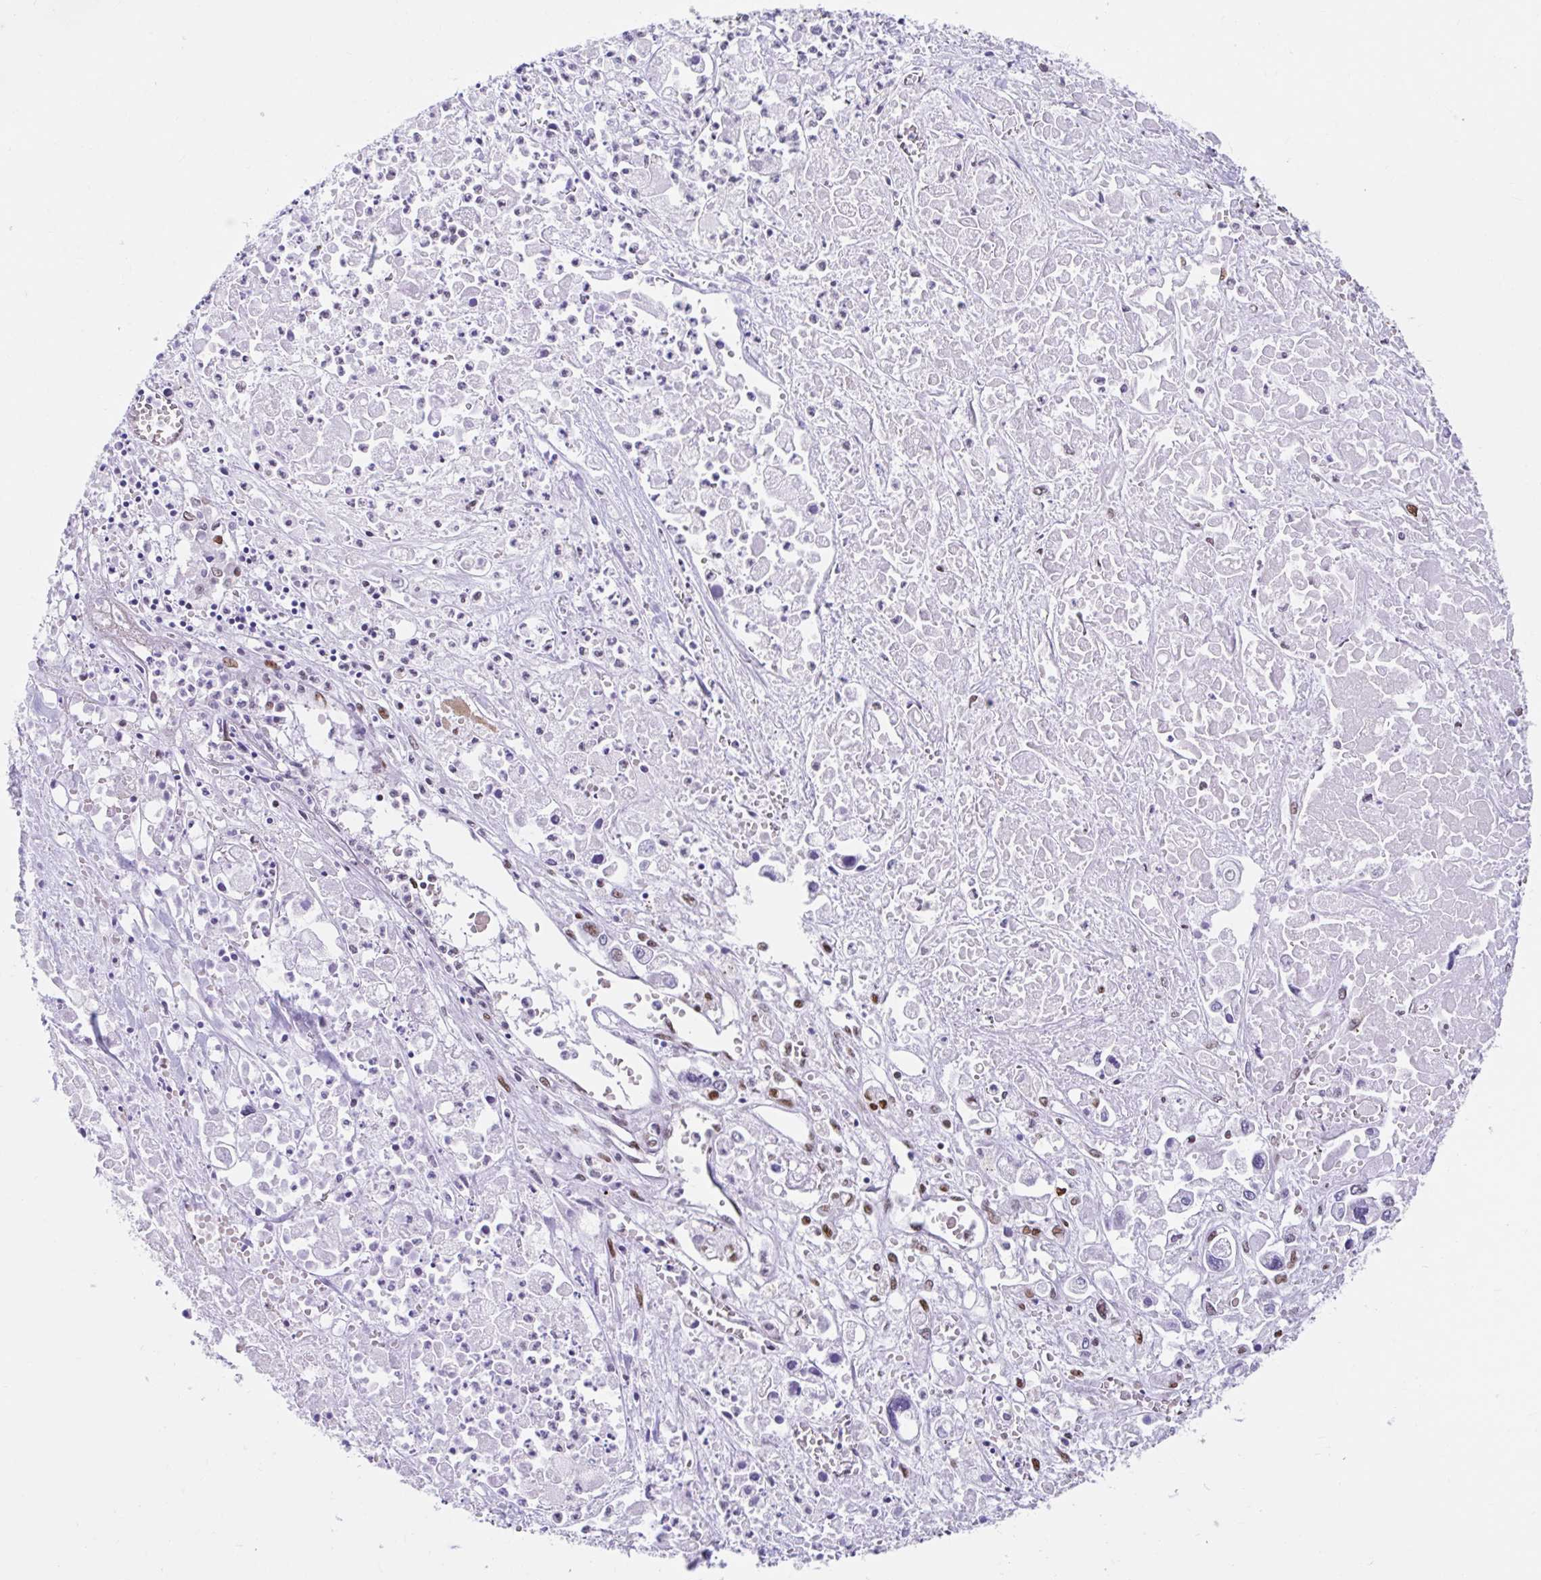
{"staining": {"intensity": "moderate", "quantity": "25%-75%", "location": "nuclear"}, "tissue": "pancreatic cancer", "cell_type": "Tumor cells", "image_type": "cancer", "snomed": [{"axis": "morphology", "description": "Adenocarcinoma, NOS"}, {"axis": "topography", "description": "Pancreas"}], "caption": "Moderate nuclear staining for a protein is appreciated in approximately 25%-75% of tumor cells of pancreatic adenocarcinoma using IHC.", "gene": "KHDRBS1", "patient": {"sex": "male", "age": 71}}